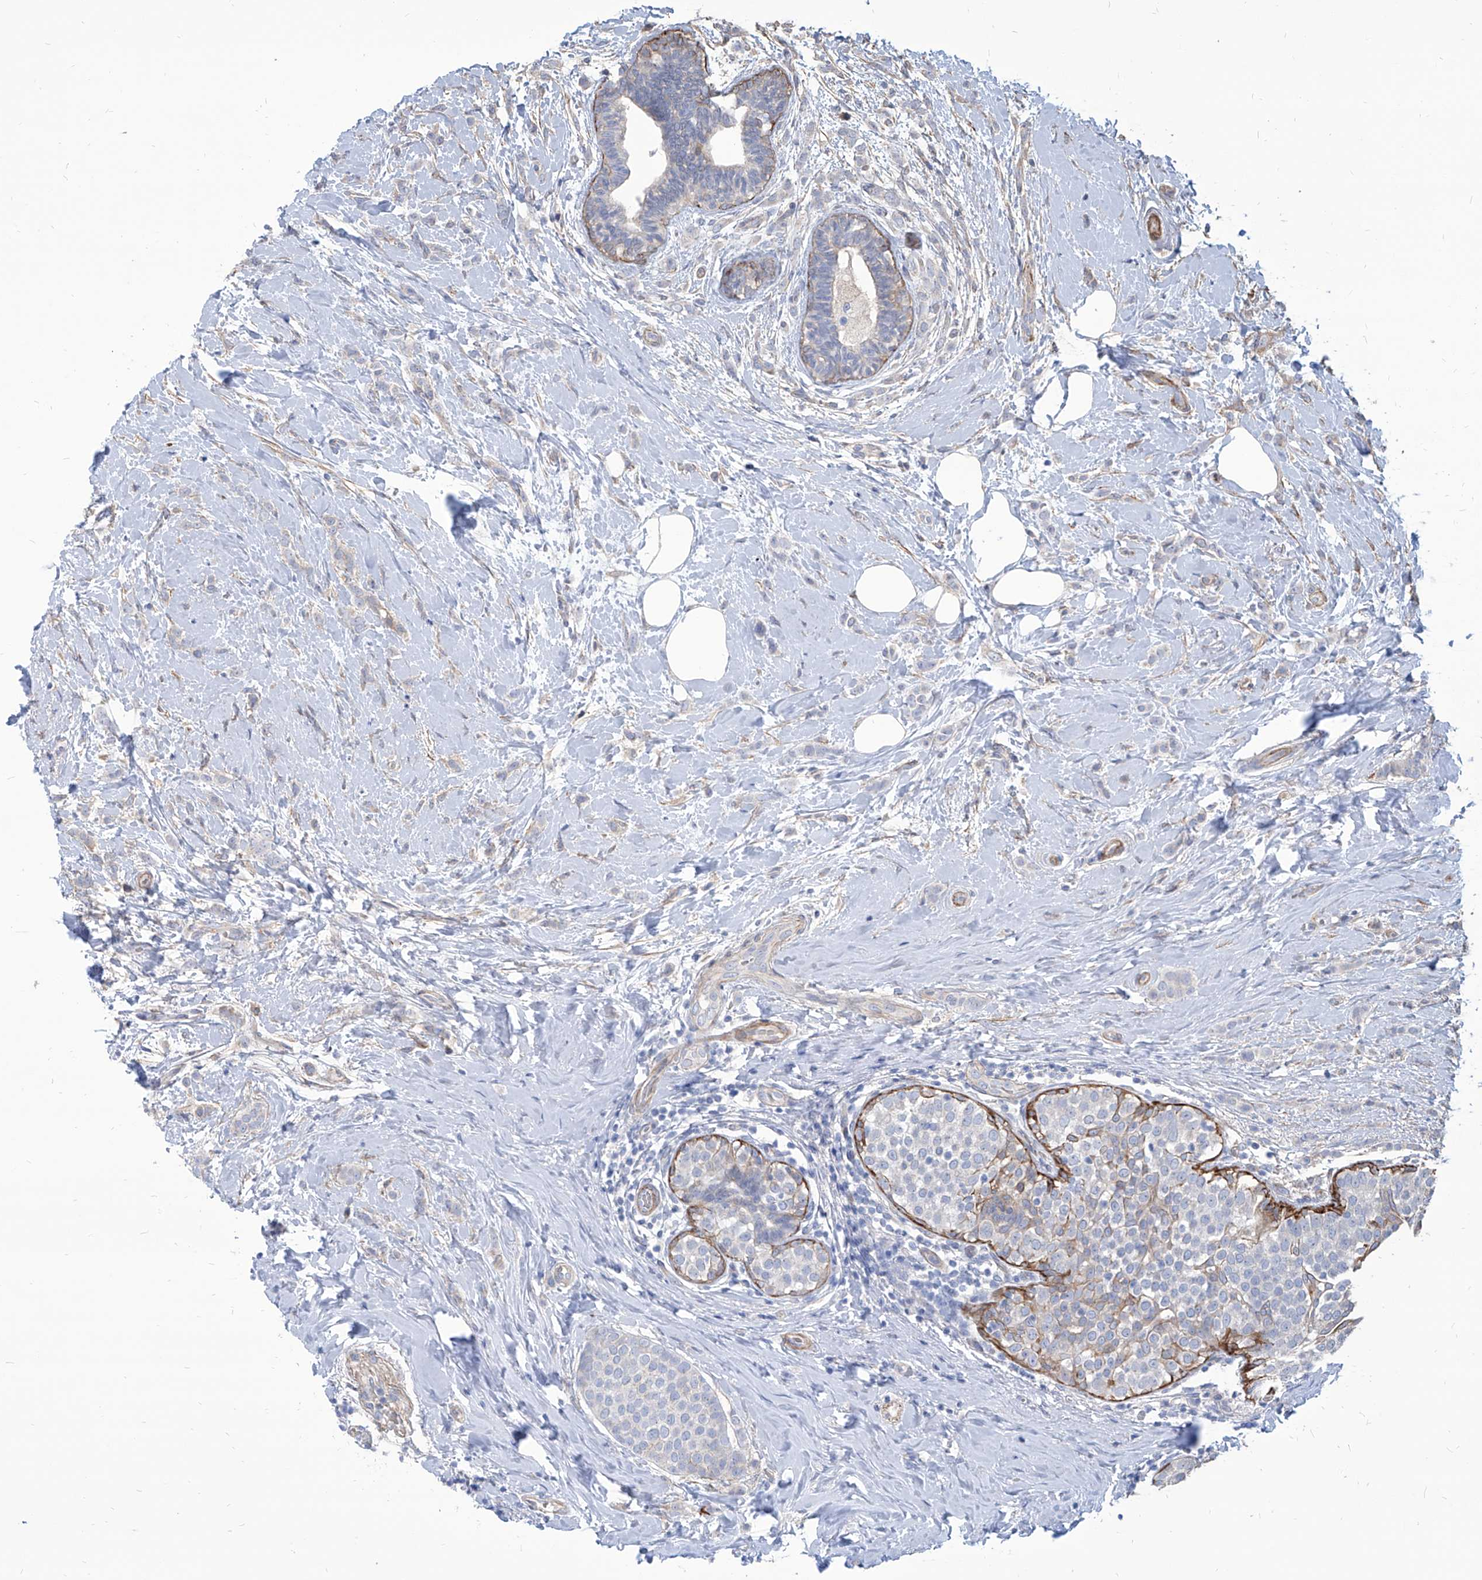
{"staining": {"intensity": "negative", "quantity": "none", "location": "none"}, "tissue": "breast cancer", "cell_type": "Tumor cells", "image_type": "cancer", "snomed": [{"axis": "morphology", "description": "Lobular carcinoma, in situ"}, {"axis": "morphology", "description": "Lobular carcinoma"}, {"axis": "topography", "description": "Breast"}], "caption": "The photomicrograph exhibits no staining of tumor cells in lobular carcinoma in situ (breast).", "gene": "FAM83B", "patient": {"sex": "female", "age": 41}}